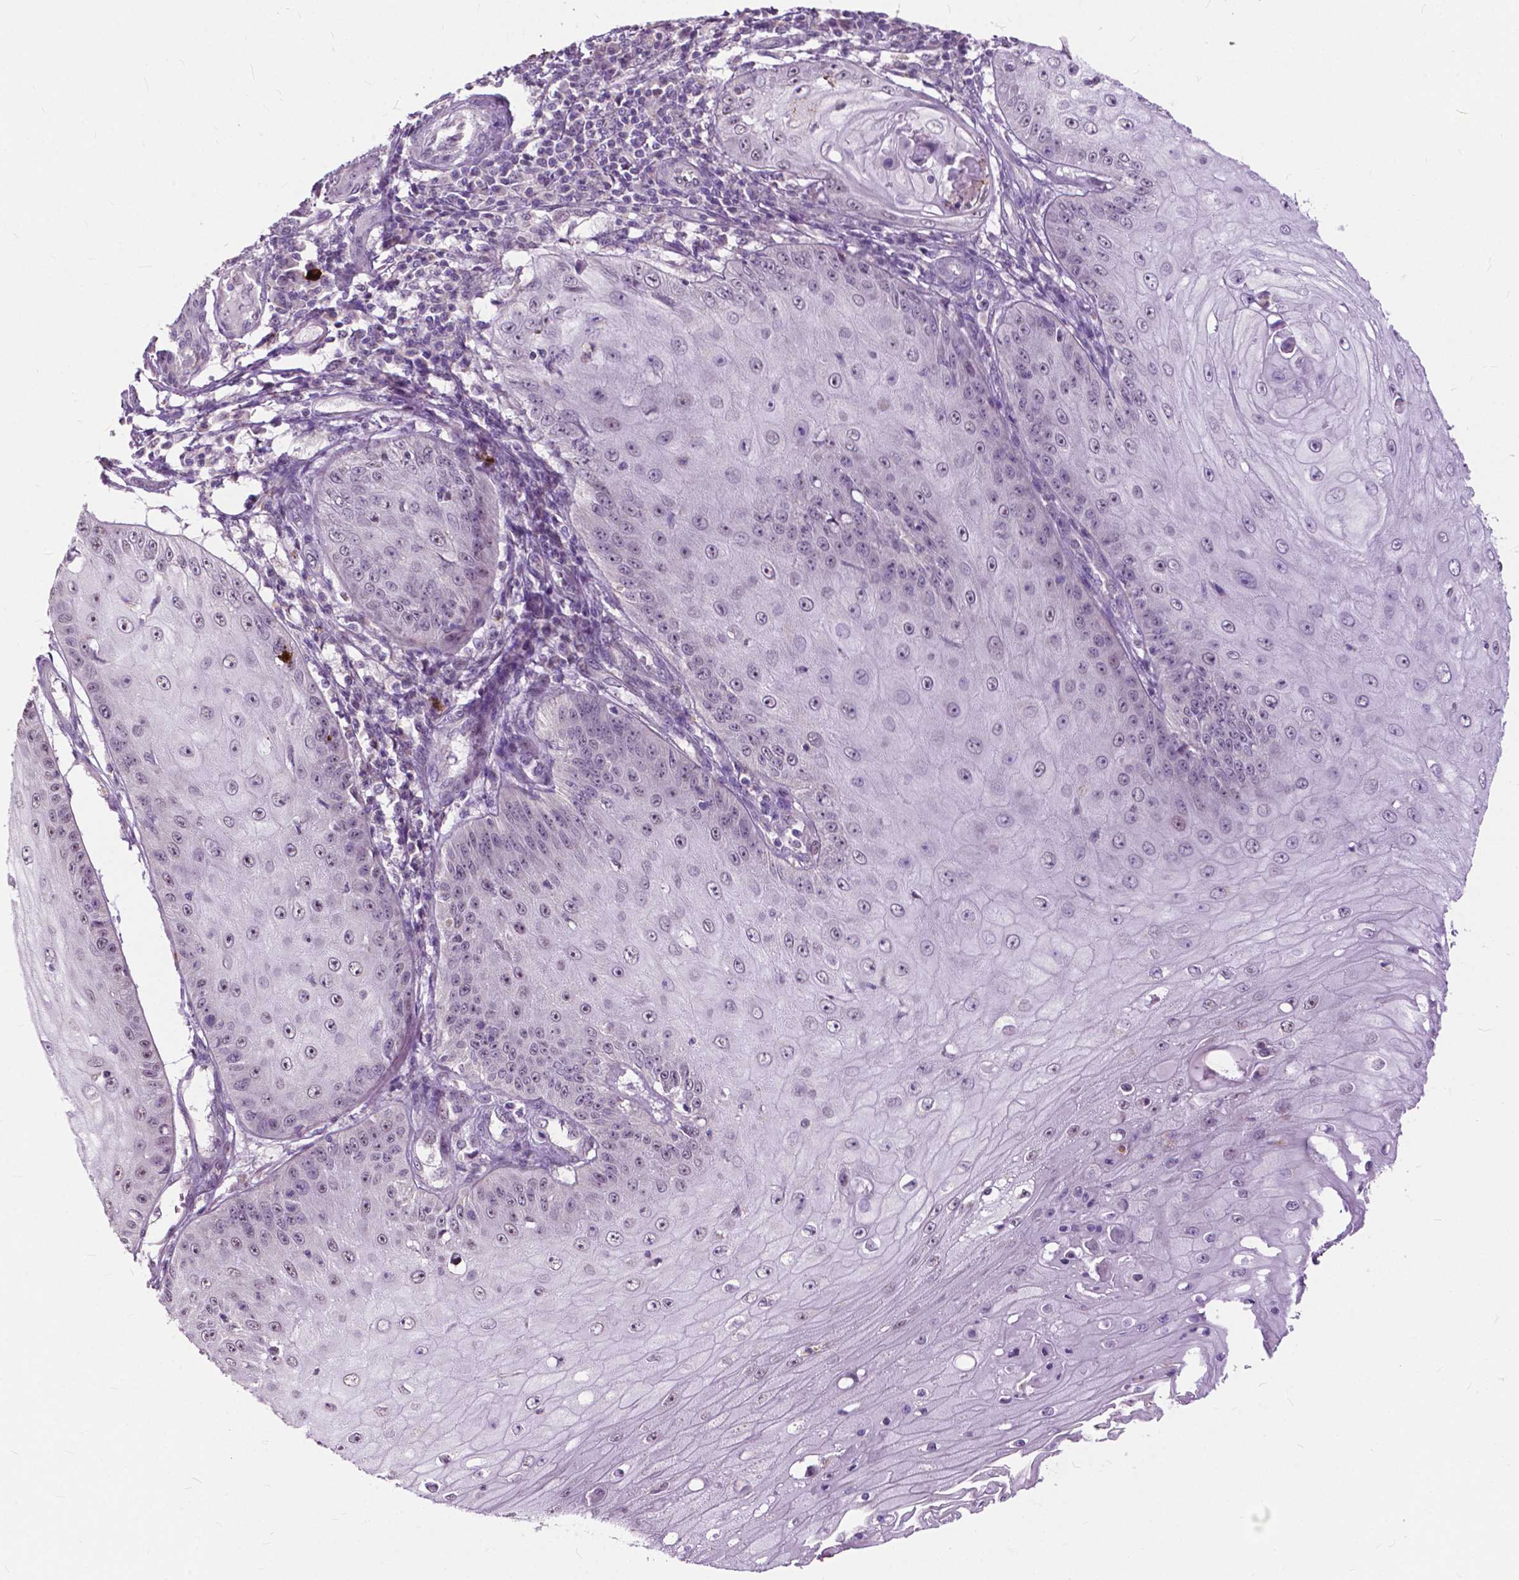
{"staining": {"intensity": "moderate", "quantity": "25%-75%", "location": "nuclear"}, "tissue": "skin cancer", "cell_type": "Tumor cells", "image_type": "cancer", "snomed": [{"axis": "morphology", "description": "Squamous cell carcinoma, NOS"}, {"axis": "topography", "description": "Skin"}], "caption": "Protein staining shows moderate nuclear staining in approximately 25%-75% of tumor cells in skin squamous cell carcinoma.", "gene": "TTC9B", "patient": {"sex": "male", "age": 70}}